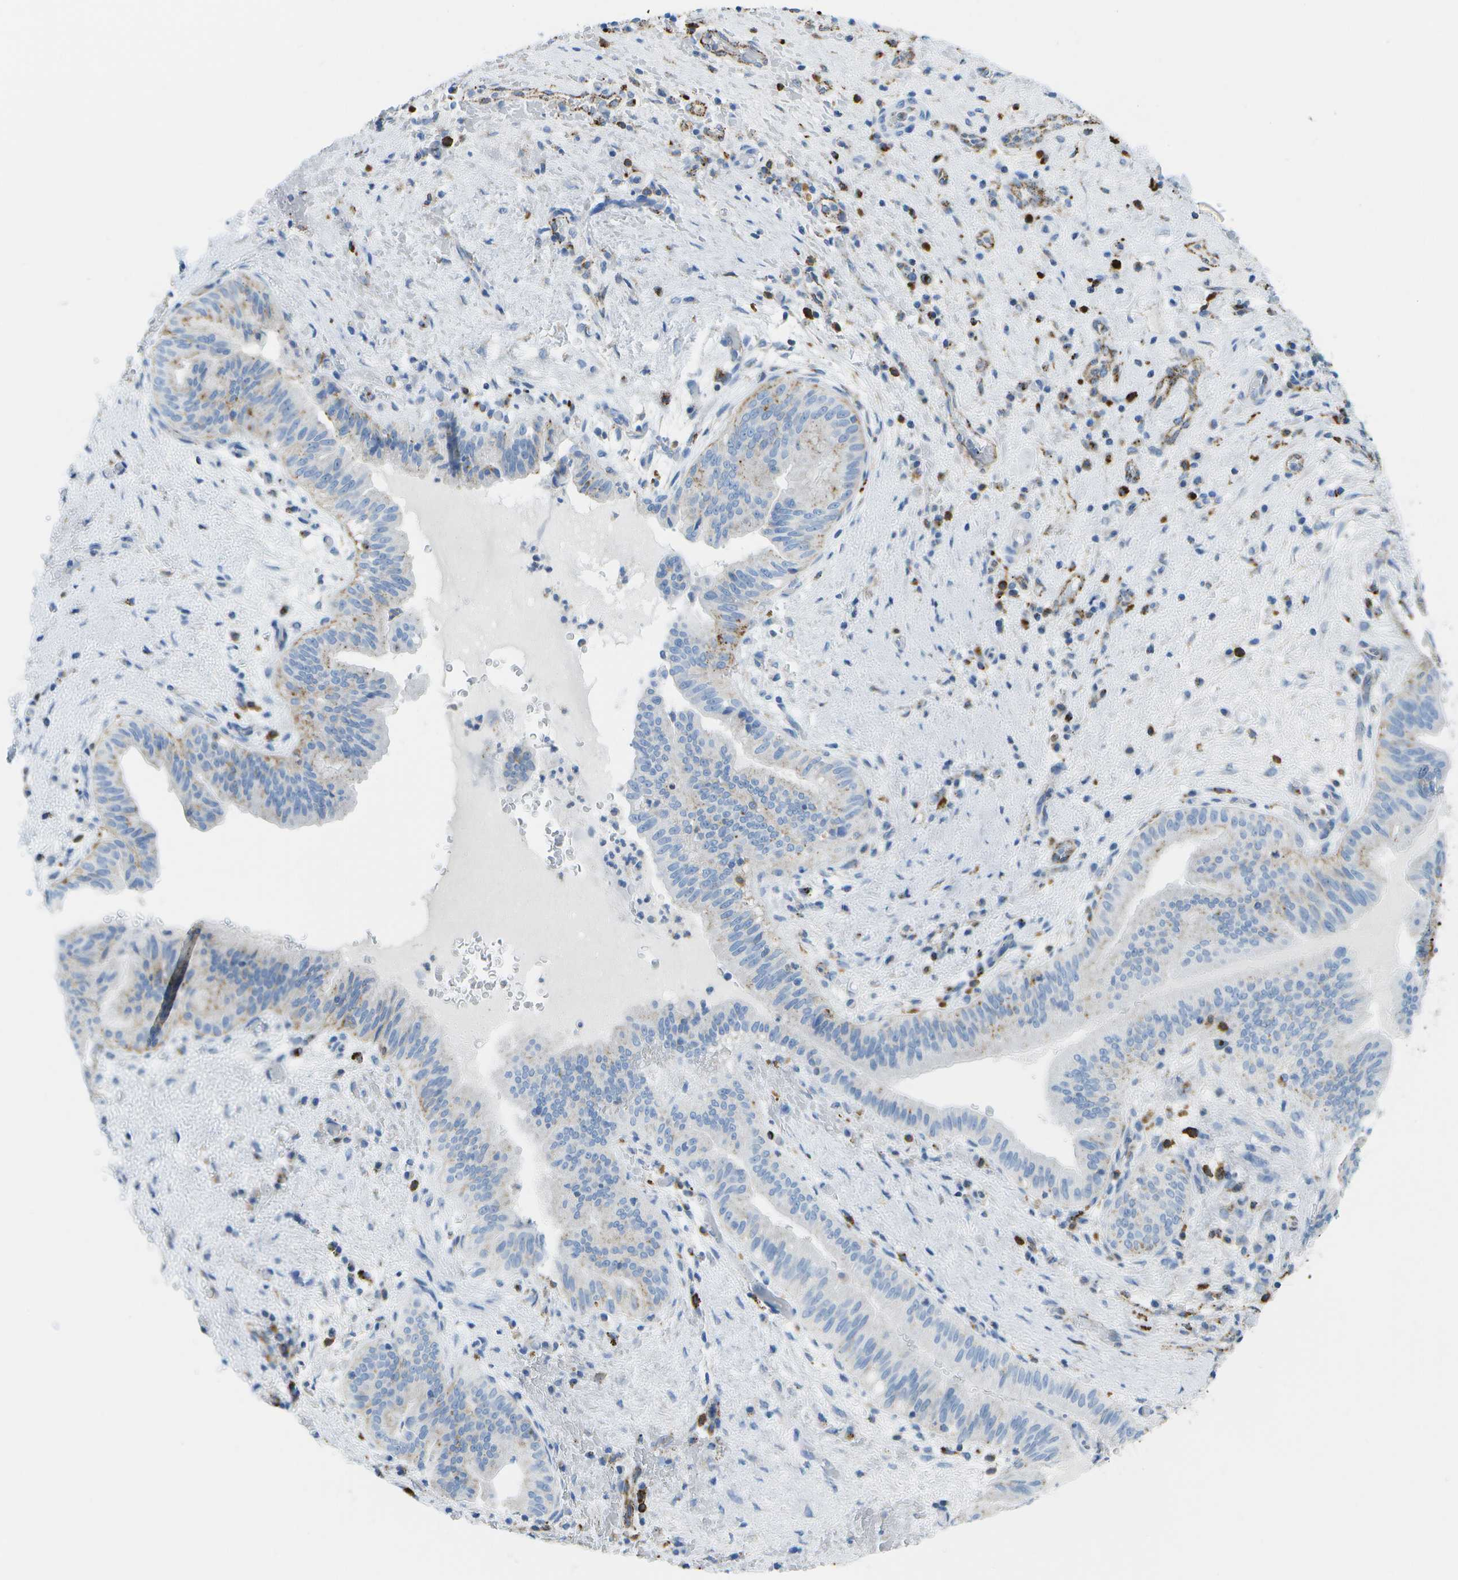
{"staining": {"intensity": "weak", "quantity": "<25%", "location": "cytoplasmic/membranous"}, "tissue": "liver cancer", "cell_type": "Tumor cells", "image_type": "cancer", "snomed": [{"axis": "morphology", "description": "Cholangiocarcinoma"}, {"axis": "topography", "description": "Liver"}], "caption": "Liver cholangiocarcinoma was stained to show a protein in brown. There is no significant expression in tumor cells.", "gene": "PRCP", "patient": {"sex": "female", "age": 38}}